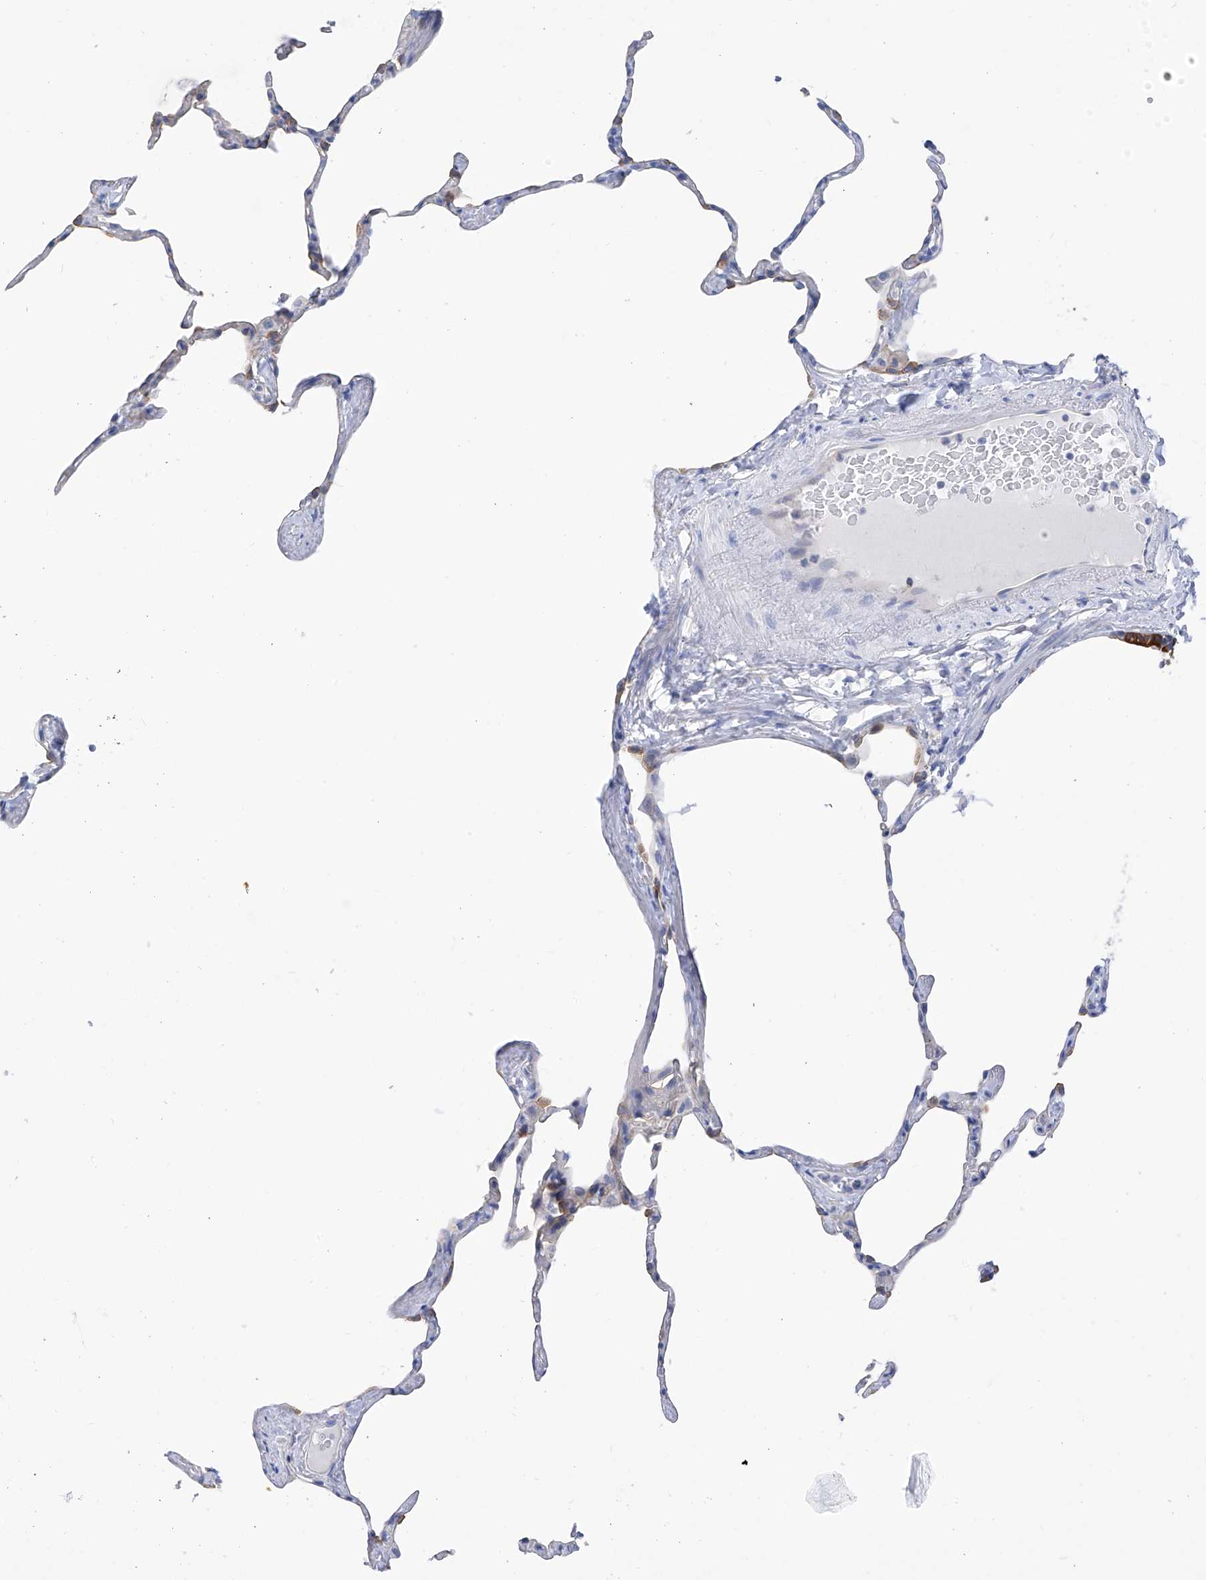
{"staining": {"intensity": "moderate", "quantity": "<25%", "location": "cytoplasmic/membranous"}, "tissue": "lung", "cell_type": "Alveolar cells", "image_type": "normal", "snomed": [{"axis": "morphology", "description": "Normal tissue, NOS"}, {"axis": "topography", "description": "Lung"}], "caption": "This photomicrograph exhibits IHC staining of benign human lung, with low moderate cytoplasmic/membranous expression in approximately <25% of alveolar cells.", "gene": "PIK3C2B", "patient": {"sex": "male", "age": 65}}